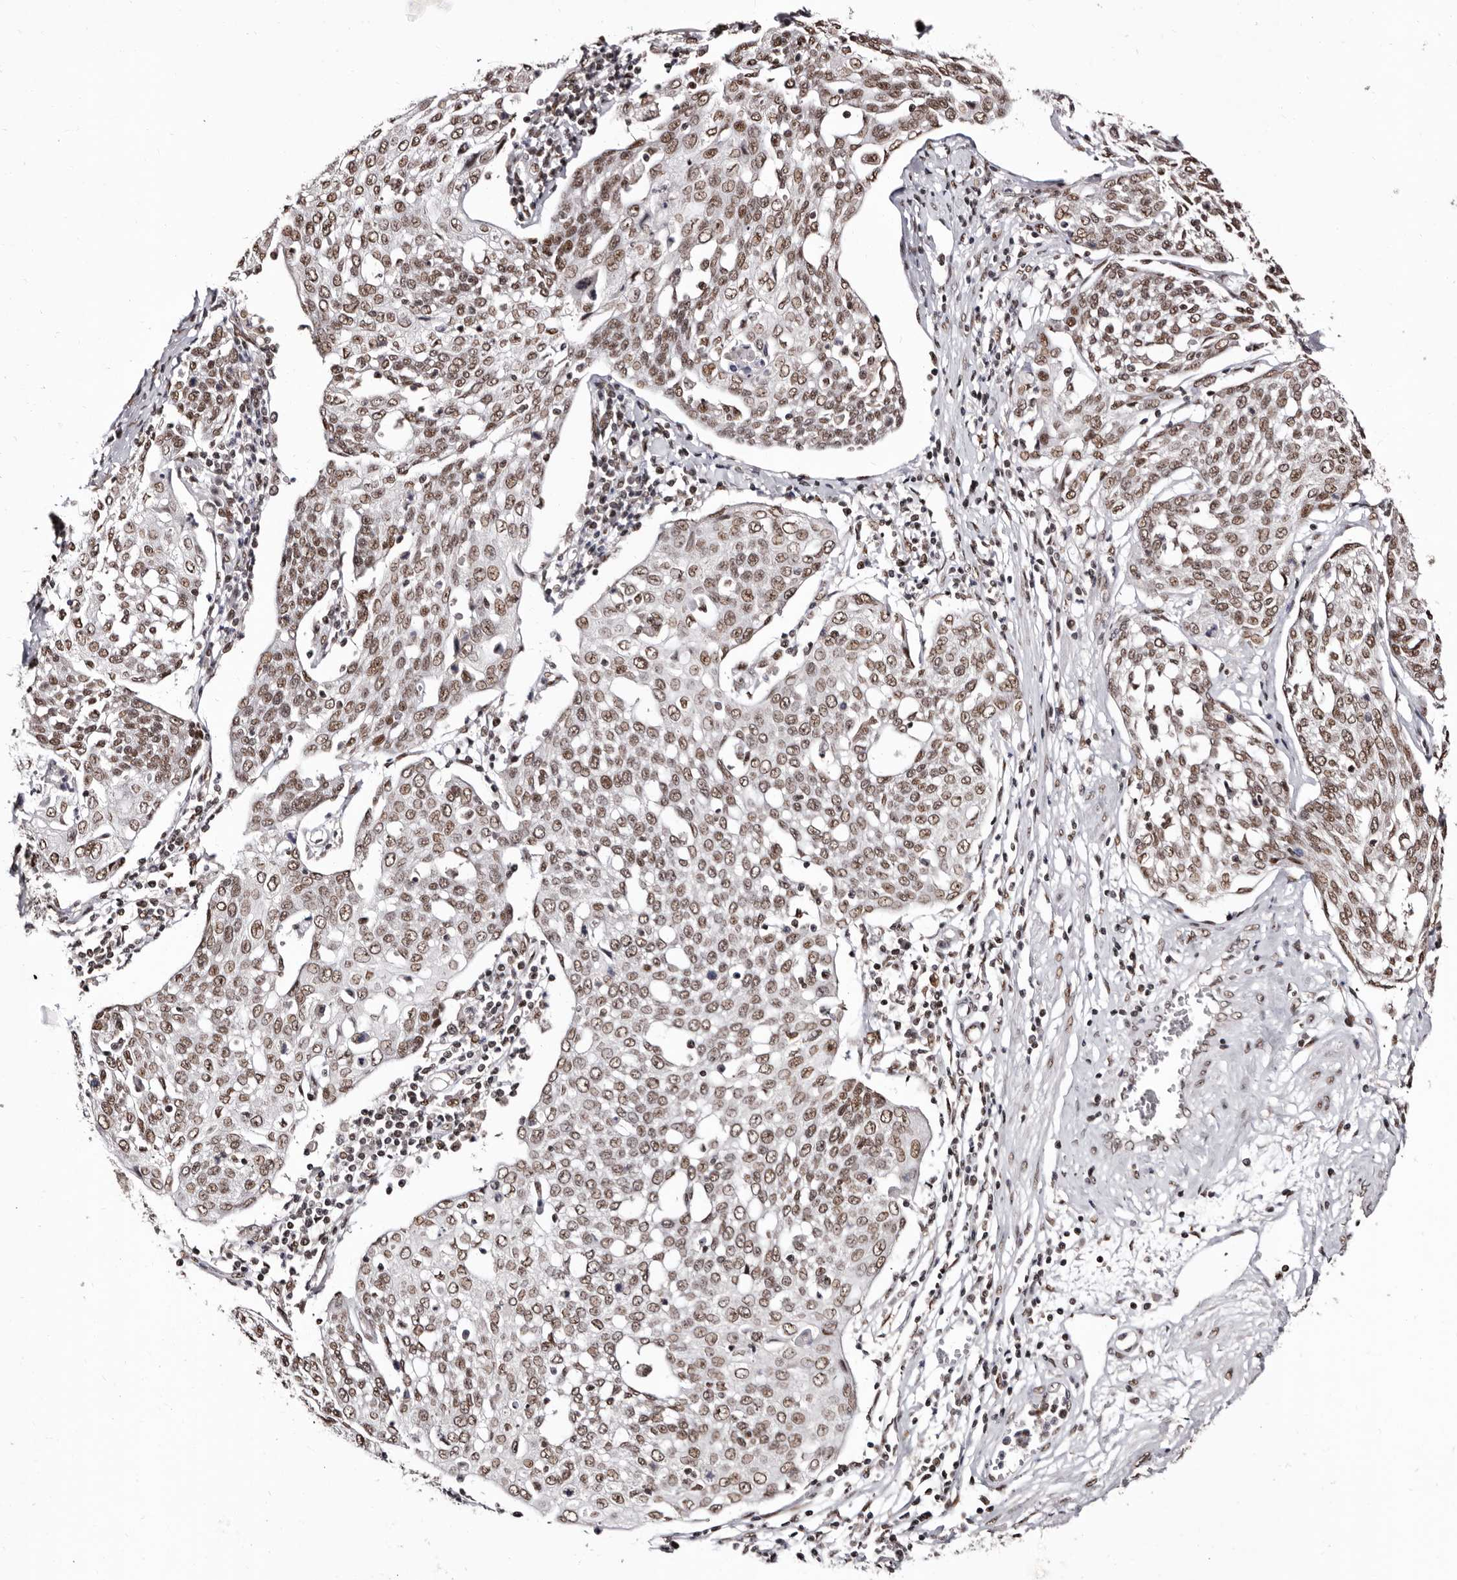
{"staining": {"intensity": "moderate", "quantity": ">75%", "location": "nuclear"}, "tissue": "cervical cancer", "cell_type": "Tumor cells", "image_type": "cancer", "snomed": [{"axis": "morphology", "description": "Squamous cell carcinoma, NOS"}, {"axis": "topography", "description": "Cervix"}], "caption": "This image exhibits immunohistochemistry staining of human cervical cancer, with medium moderate nuclear staining in approximately >75% of tumor cells.", "gene": "ANAPC11", "patient": {"sex": "female", "age": 34}}